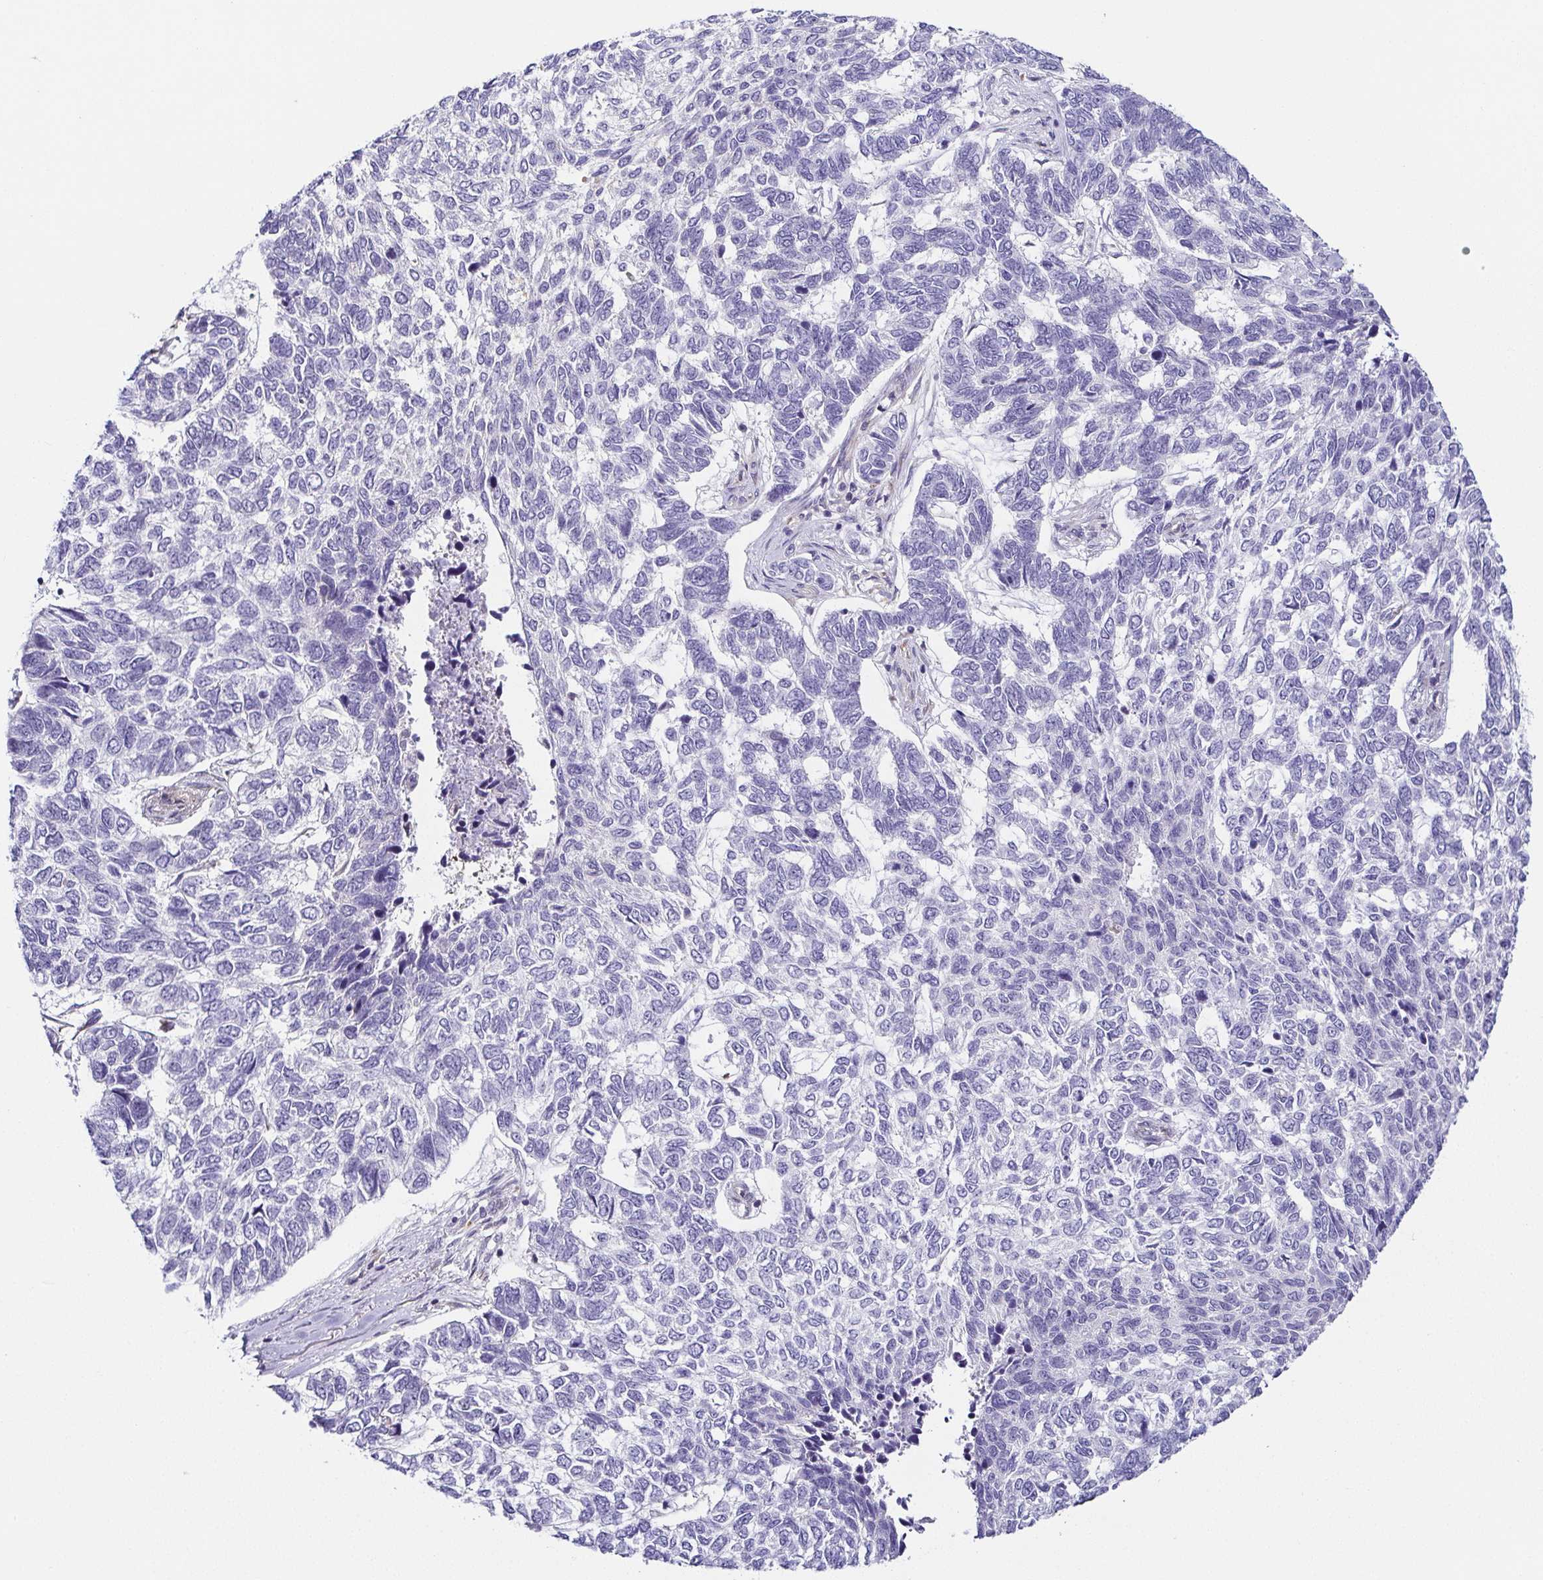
{"staining": {"intensity": "negative", "quantity": "none", "location": "none"}, "tissue": "skin cancer", "cell_type": "Tumor cells", "image_type": "cancer", "snomed": [{"axis": "morphology", "description": "Basal cell carcinoma"}, {"axis": "topography", "description": "Skin"}], "caption": "DAB immunohistochemical staining of human skin cancer (basal cell carcinoma) exhibits no significant positivity in tumor cells.", "gene": "FAM162B", "patient": {"sex": "female", "age": 65}}